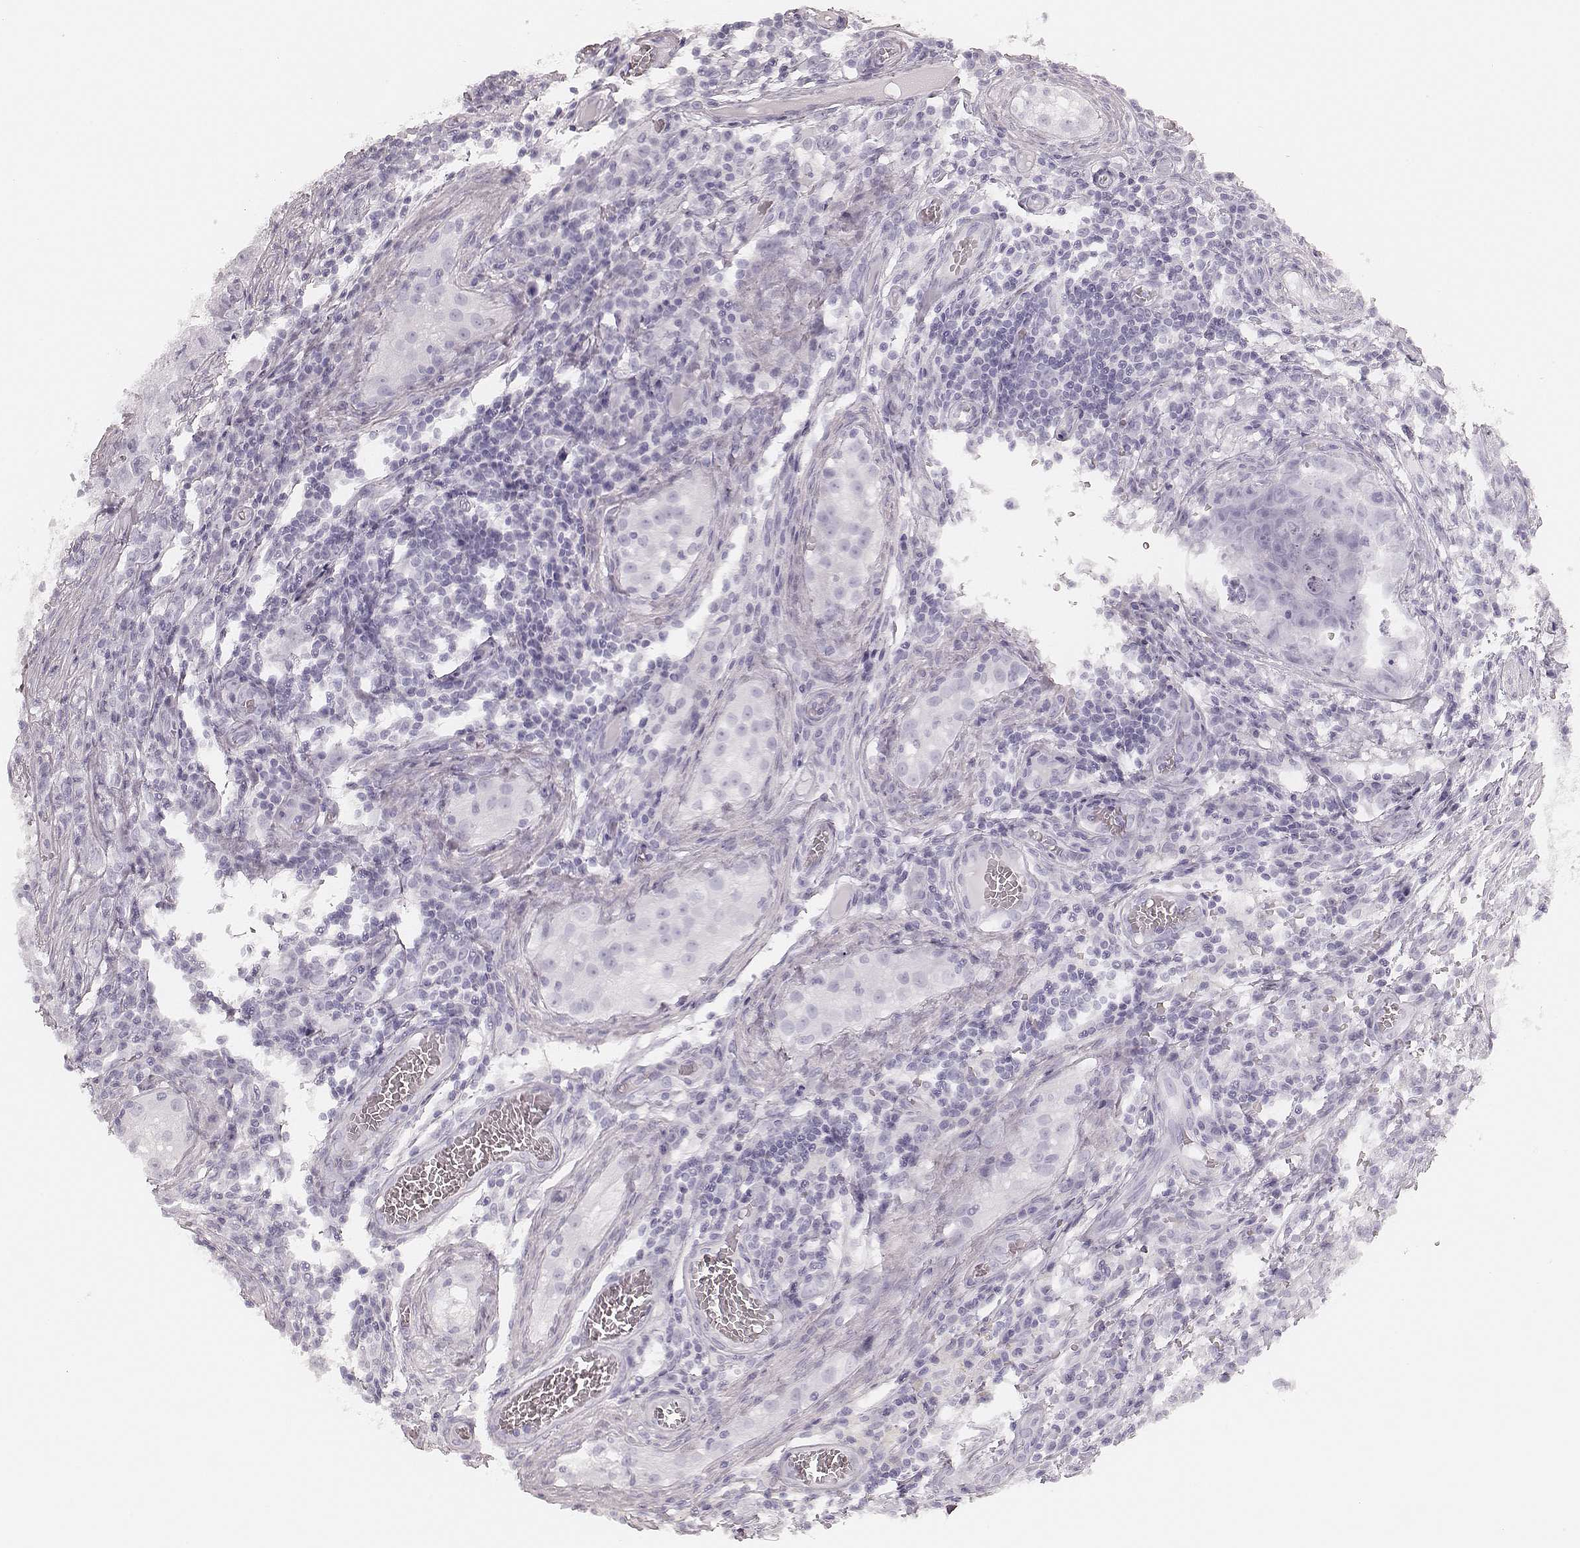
{"staining": {"intensity": "negative", "quantity": "none", "location": "none"}, "tissue": "testis cancer", "cell_type": "Tumor cells", "image_type": "cancer", "snomed": [{"axis": "morphology", "description": "Carcinoma, Embryonal, NOS"}, {"axis": "topography", "description": "Testis"}], "caption": "DAB immunohistochemical staining of human testis cancer (embryonal carcinoma) displays no significant staining in tumor cells.", "gene": "HNRNPC", "patient": {"sex": "male", "age": 36}}